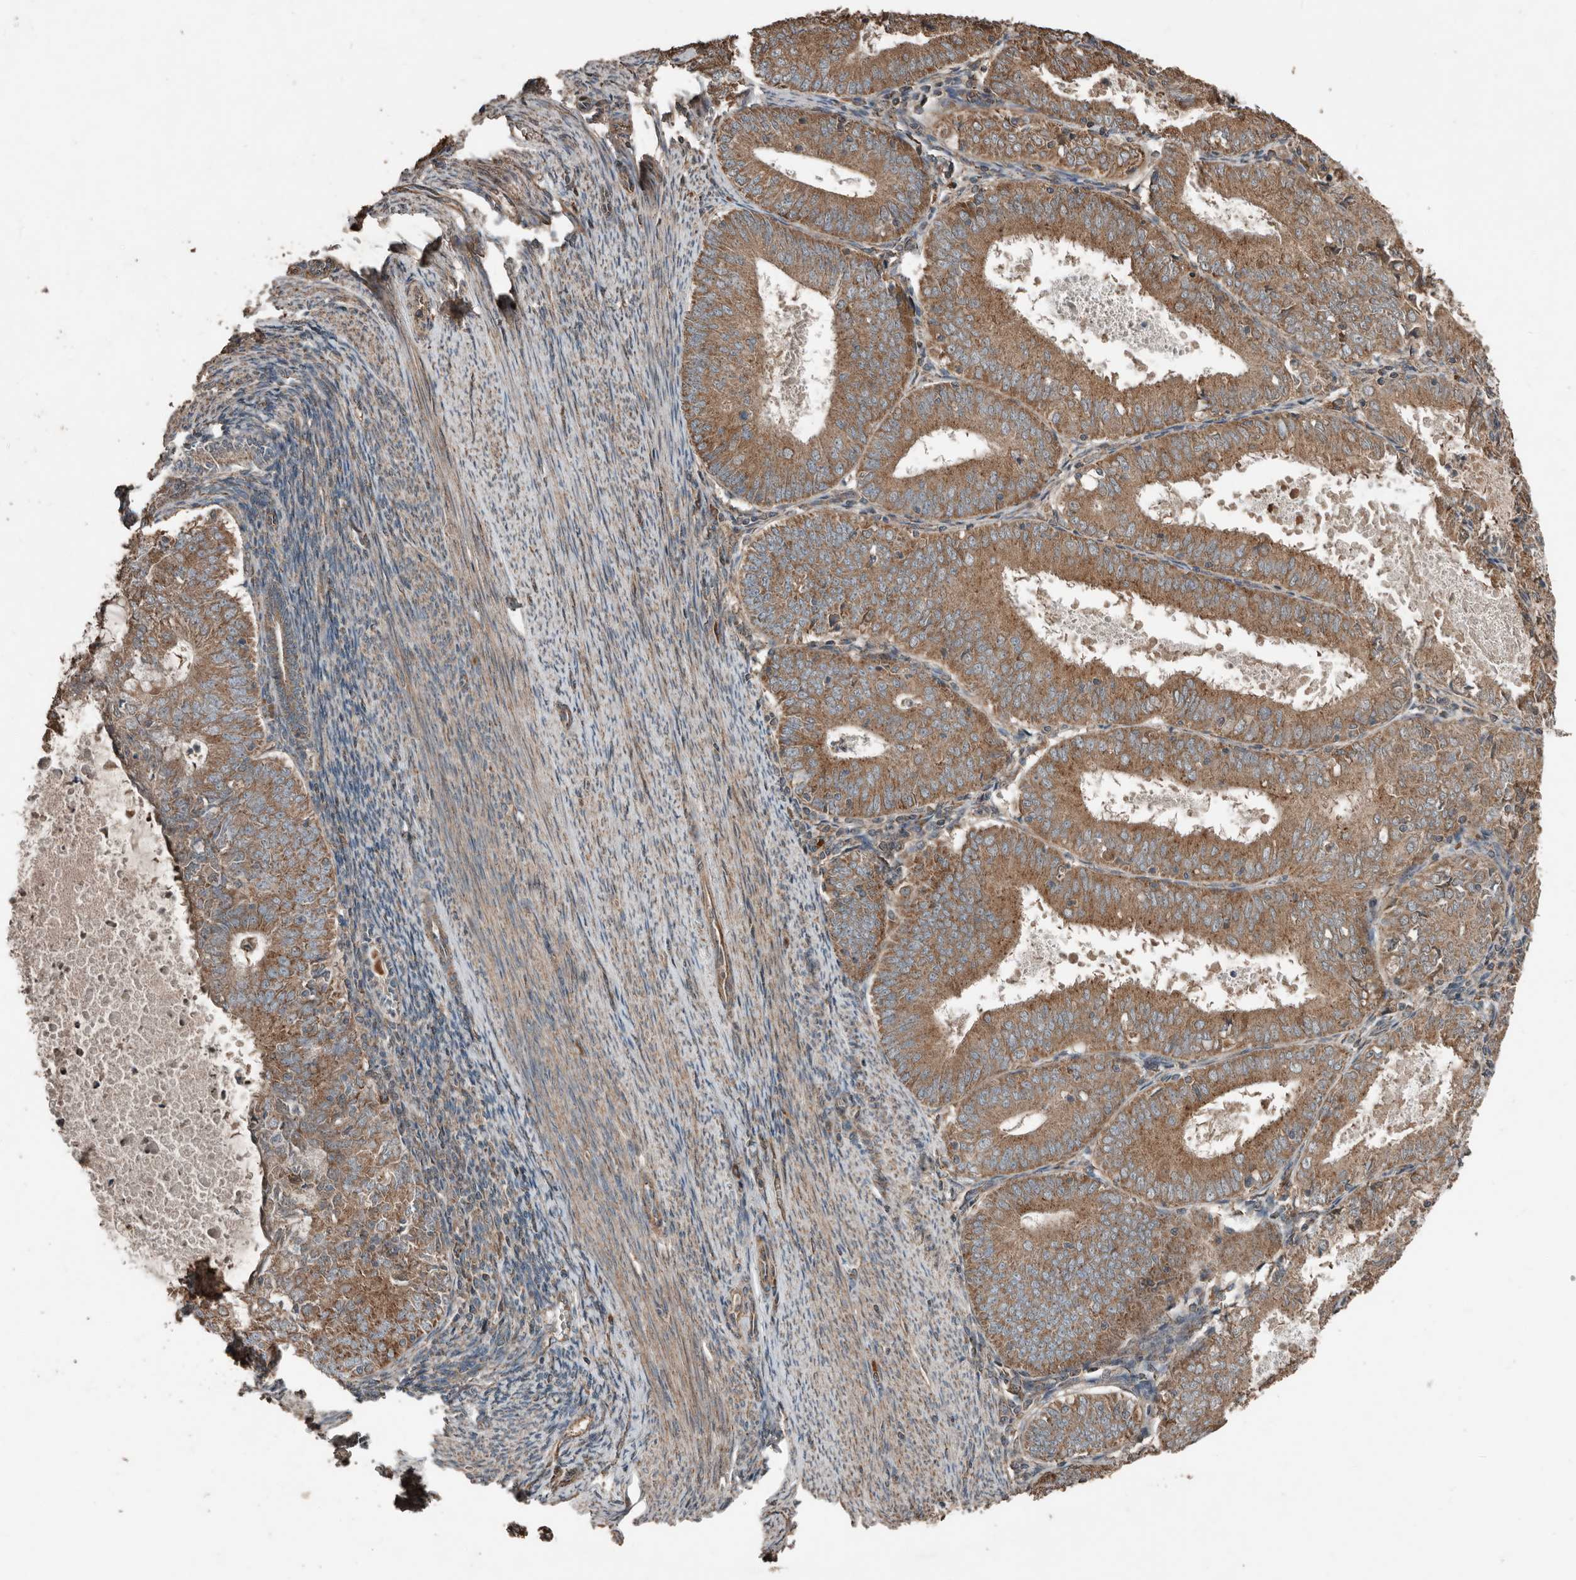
{"staining": {"intensity": "moderate", "quantity": ">75%", "location": "cytoplasmic/membranous"}, "tissue": "endometrial cancer", "cell_type": "Tumor cells", "image_type": "cancer", "snomed": [{"axis": "morphology", "description": "Adenocarcinoma, NOS"}, {"axis": "topography", "description": "Endometrium"}], "caption": "The photomicrograph displays a brown stain indicating the presence of a protein in the cytoplasmic/membranous of tumor cells in endometrial adenocarcinoma.", "gene": "RNF207", "patient": {"sex": "female", "age": 57}}